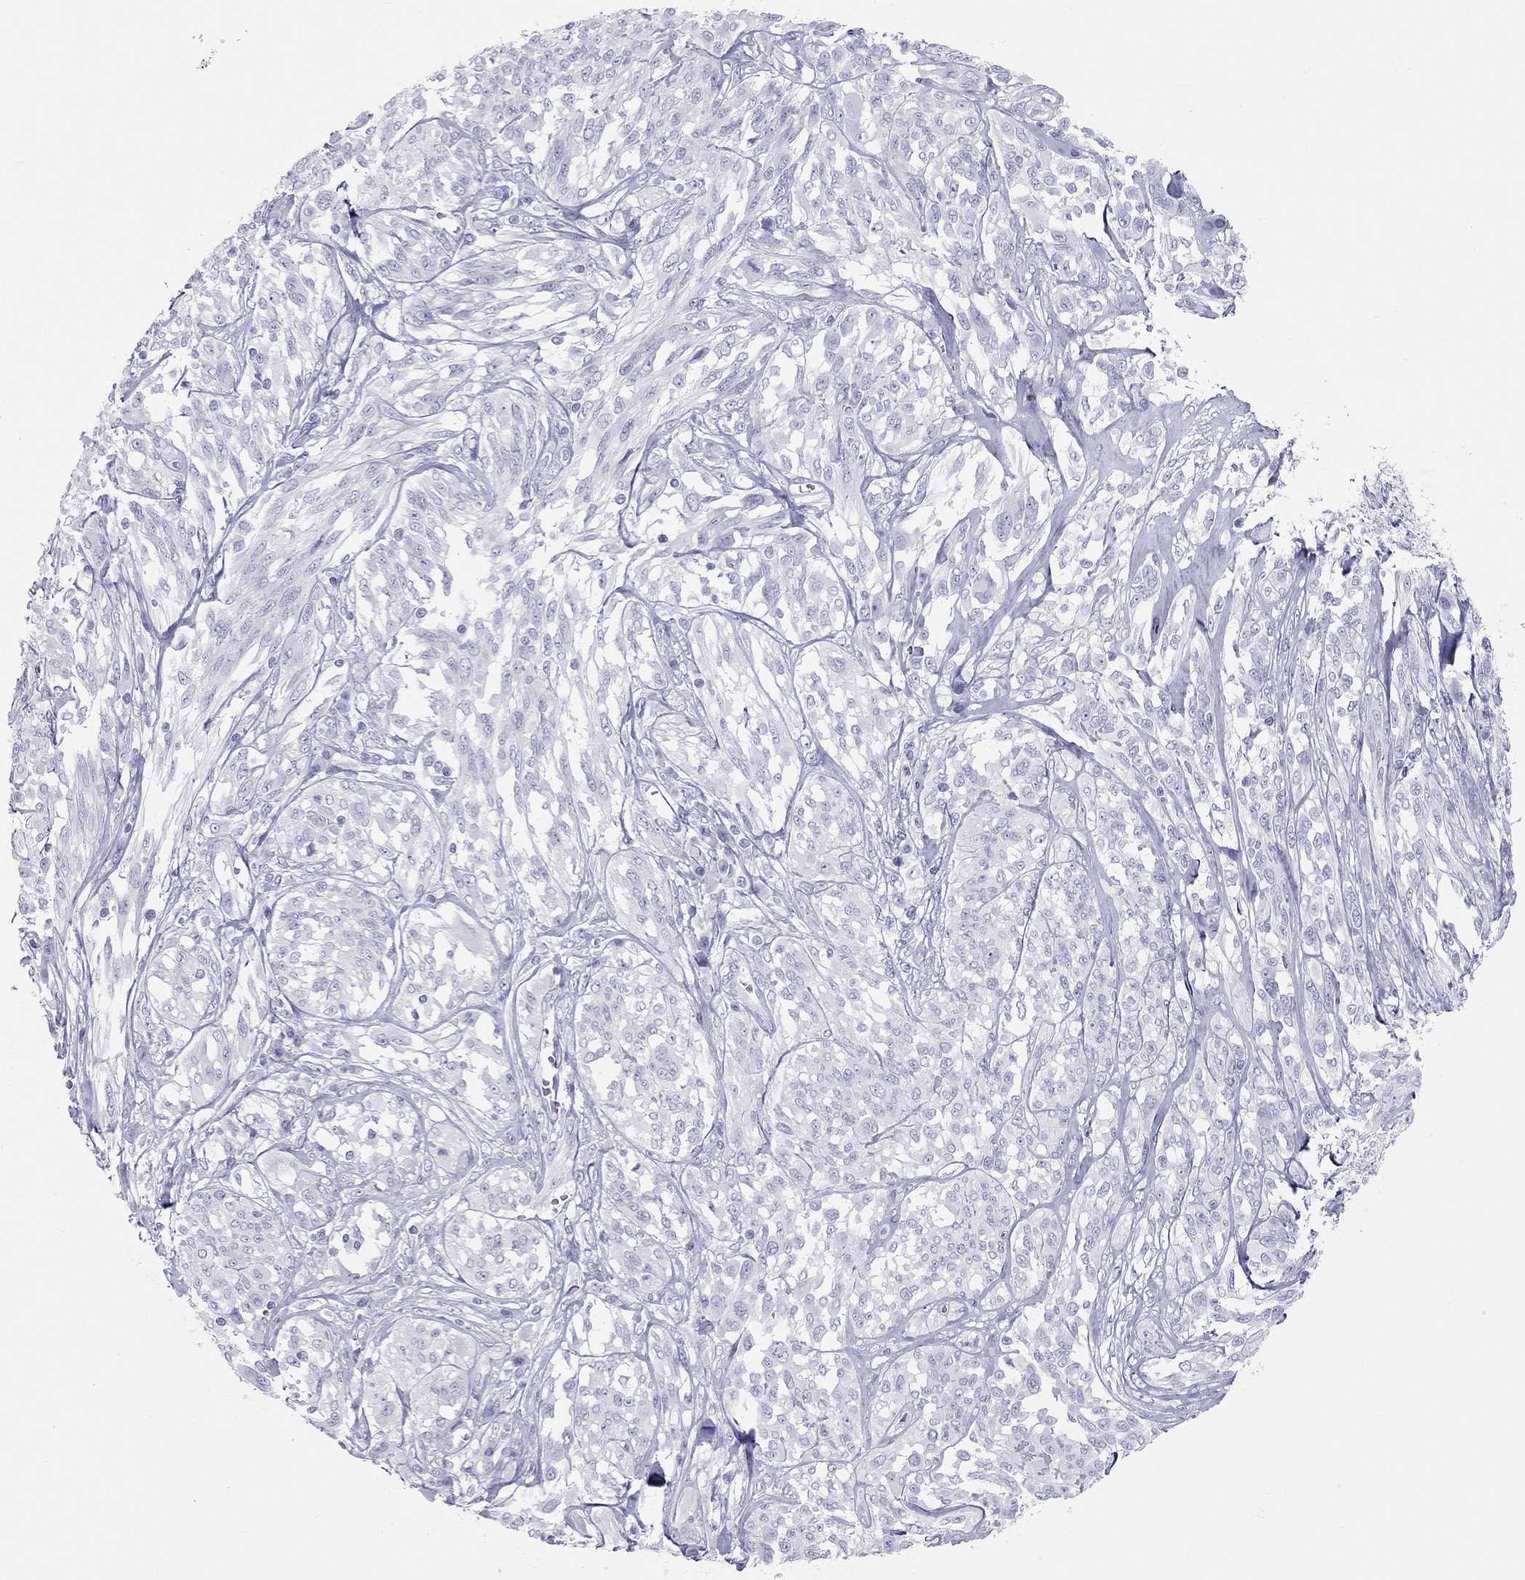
{"staining": {"intensity": "negative", "quantity": "none", "location": "none"}, "tissue": "melanoma", "cell_type": "Tumor cells", "image_type": "cancer", "snomed": [{"axis": "morphology", "description": "Malignant melanoma, NOS"}, {"axis": "topography", "description": "Skin"}], "caption": "Melanoma was stained to show a protein in brown. There is no significant positivity in tumor cells.", "gene": "KLRG1", "patient": {"sex": "female", "age": 91}}